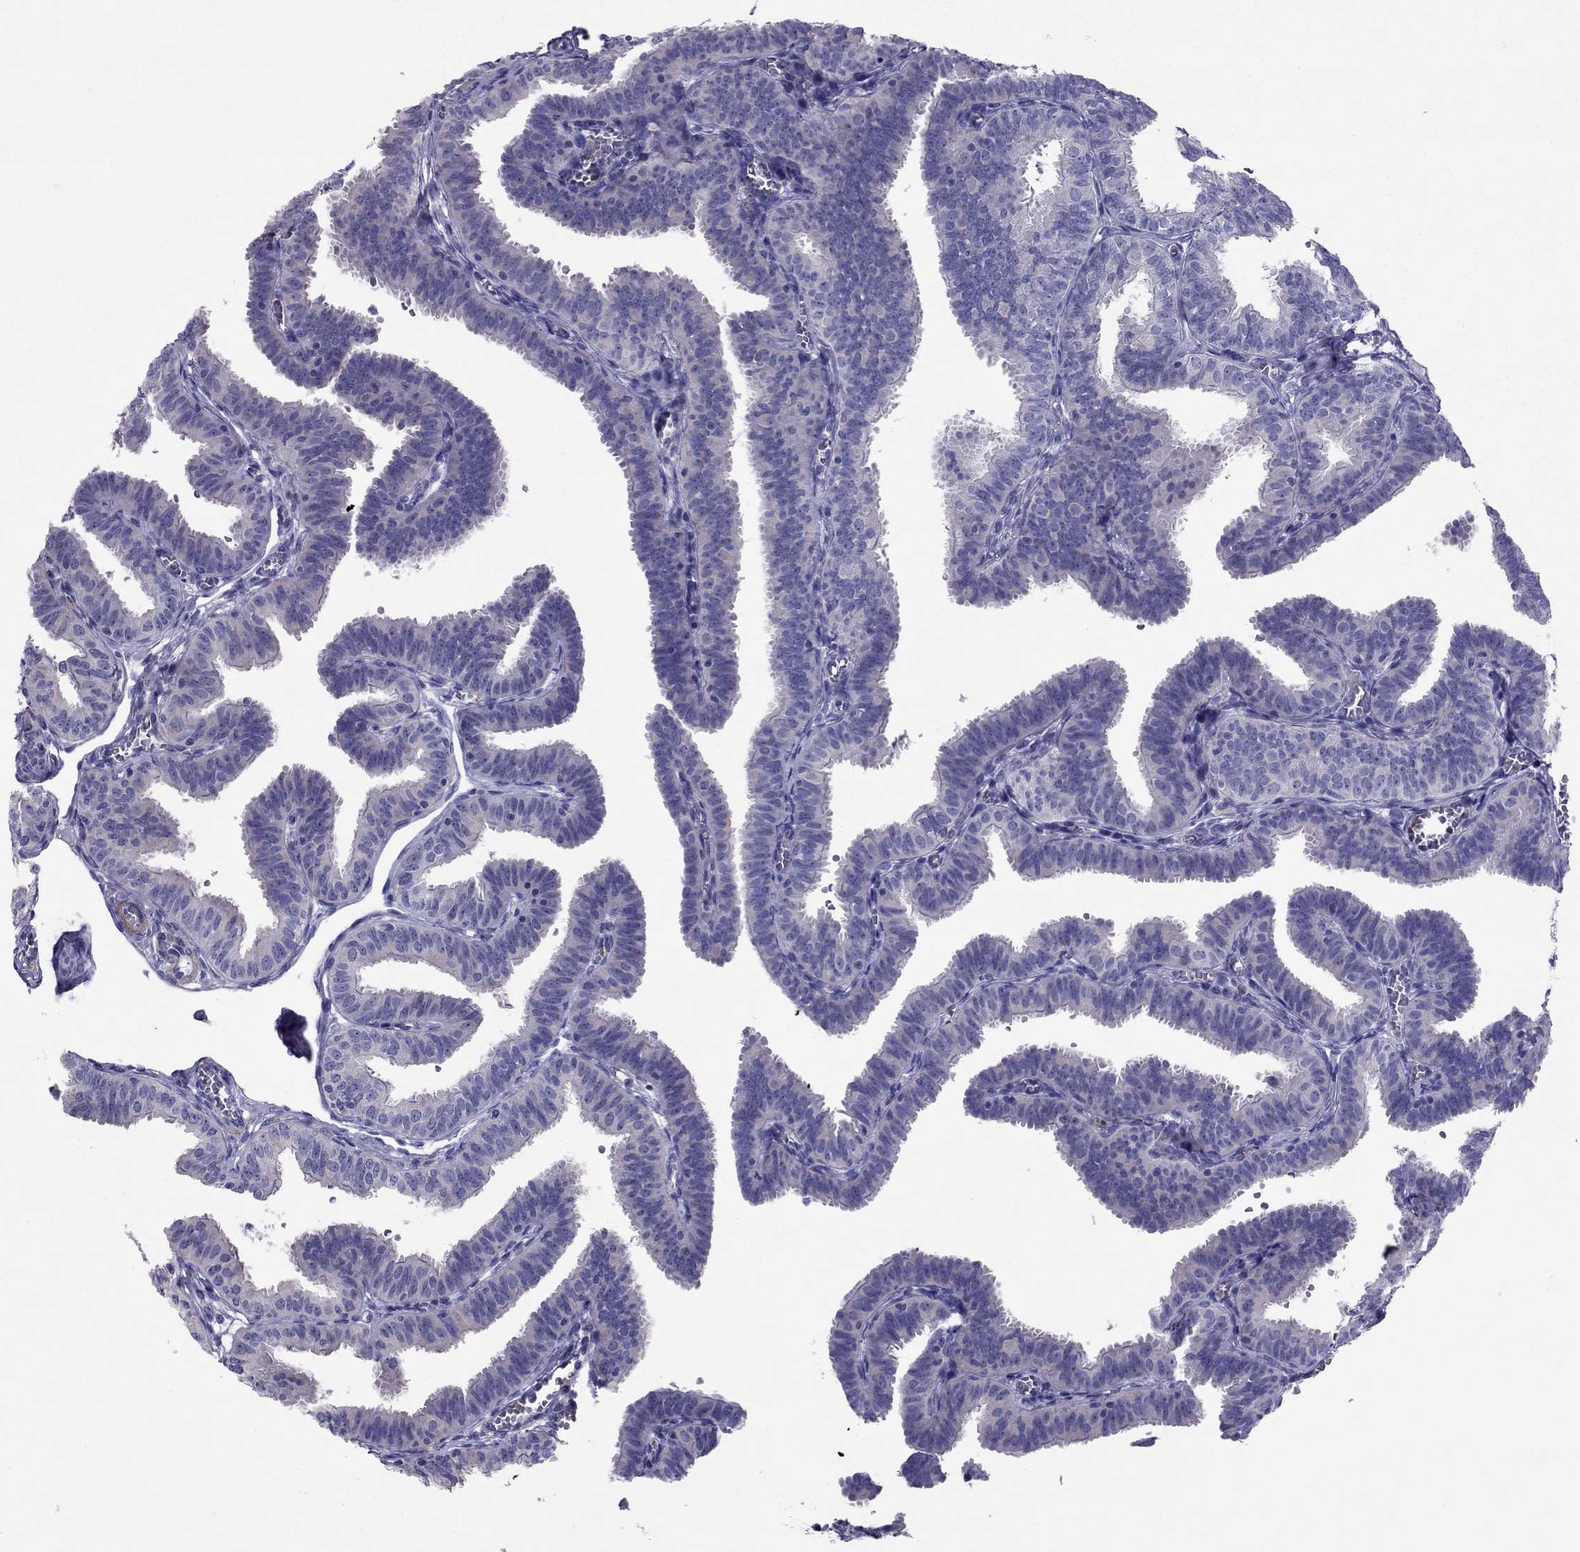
{"staining": {"intensity": "negative", "quantity": "none", "location": "none"}, "tissue": "fallopian tube", "cell_type": "Glandular cells", "image_type": "normal", "snomed": [{"axis": "morphology", "description": "Normal tissue, NOS"}, {"axis": "topography", "description": "Fallopian tube"}], "caption": "Human fallopian tube stained for a protein using immunohistochemistry exhibits no positivity in glandular cells.", "gene": "GPR50", "patient": {"sex": "female", "age": 25}}